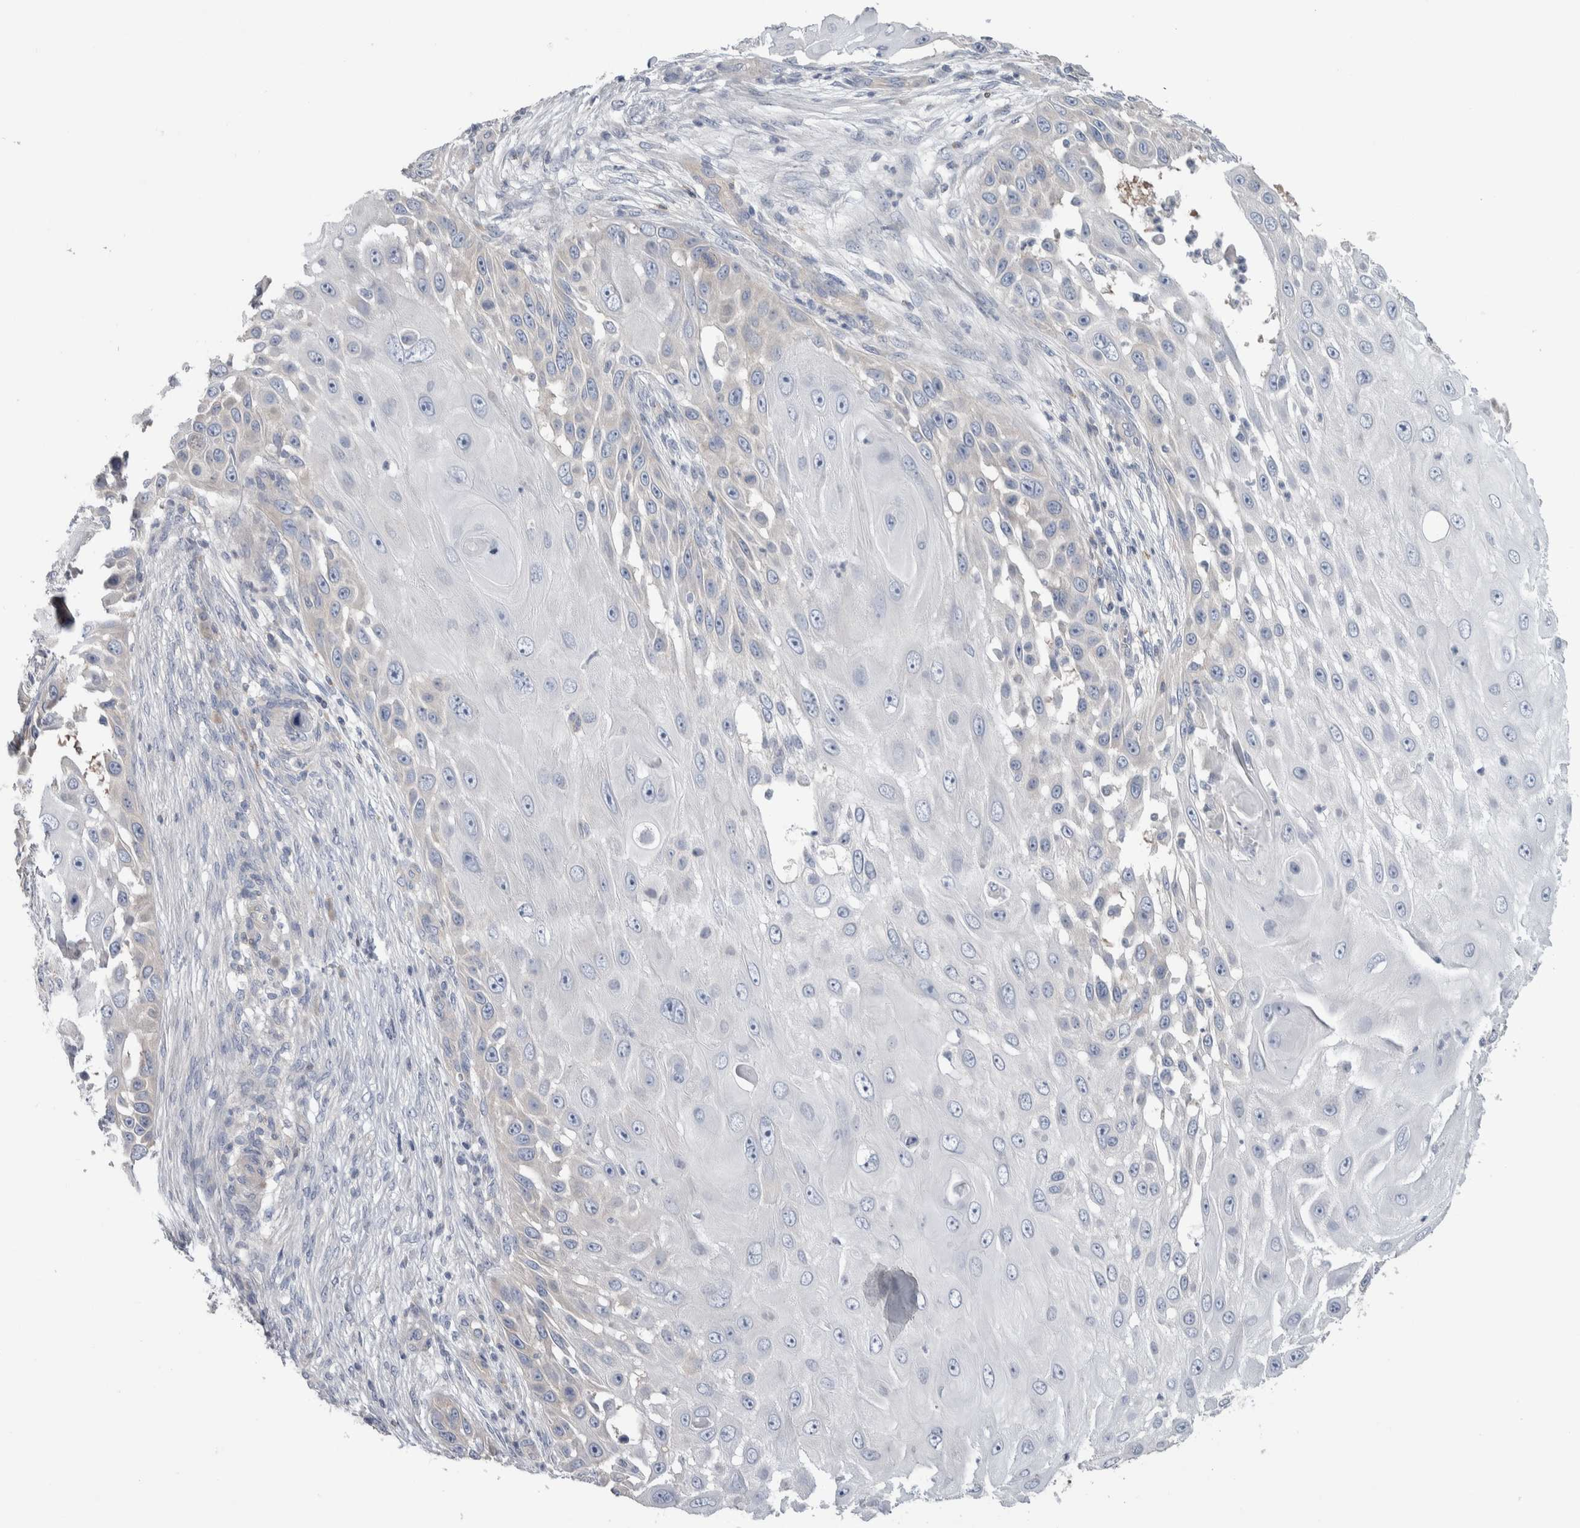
{"staining": {"intensity": "negative", "quantity": "none", "location": "none"}, "tissue": "skin cancer", "cell_type": "Tumor cells", "image_type": "cancer", "snomed": [{"axis": "morphology", "description": "Squamous cell carcinoma, NOS"}, {"axis": "topography", "description": "Skin"}], "caption": "DAB (3,3'-diaminobenzidine) immunohistochemical staining of human skin cancer displays no significant positivity in tumor cells.", "gene": "GPHN", "patient": {"sex": "female", "age": 44}}